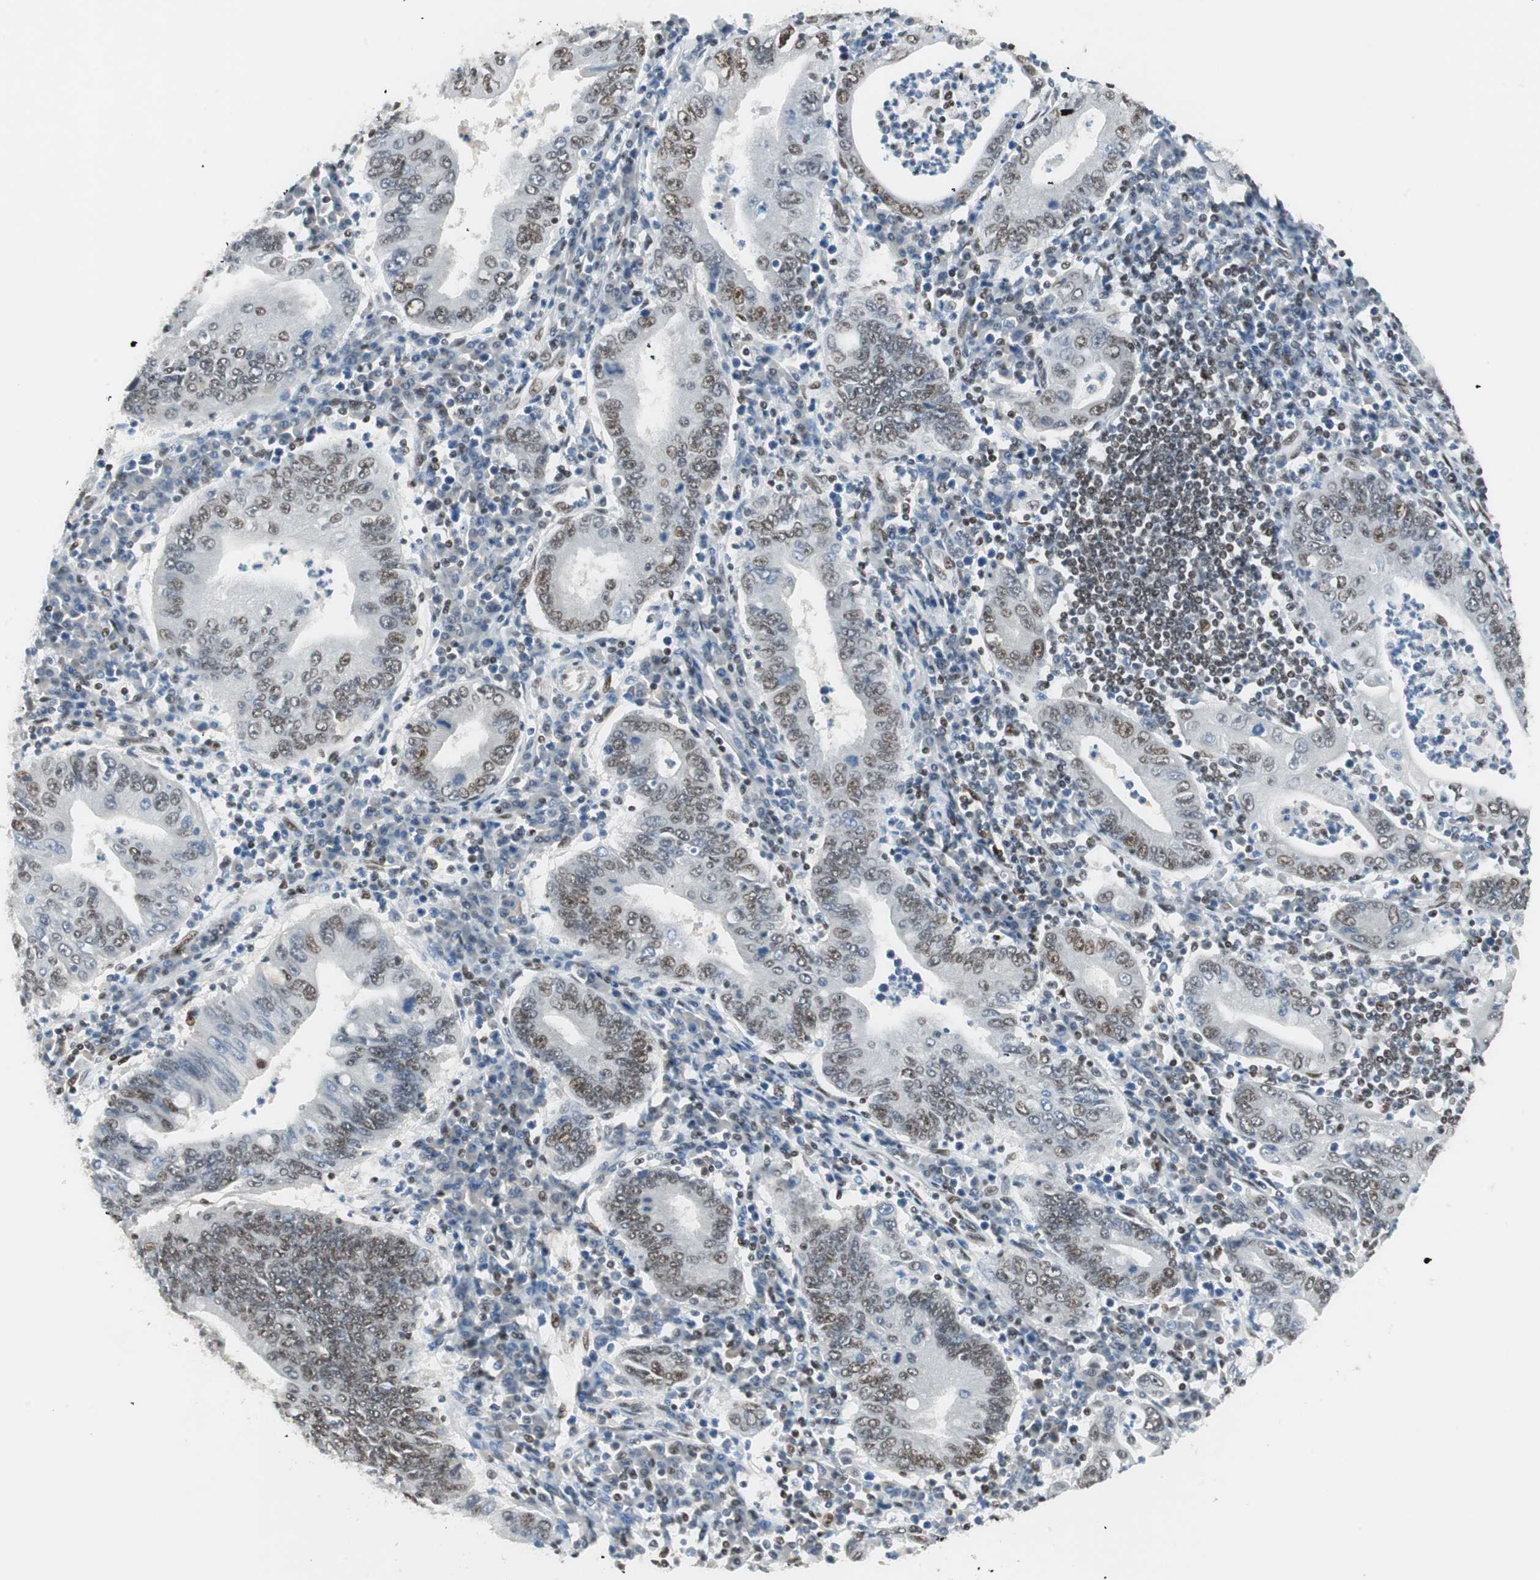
{"staining": {"intensity": "moderate", "quantity": ">75%", "location": "nuclear"}, "tissue": "stomach cancer", "cell_type": "Tumor cells", "image_type": "cancer", "snomed": [{"axis": "morphology", "description": "Normal tissue, NOS"}, {"axis": "morphology", "description": "Adenocarcinoma, NOS"}, {"axis": "topography", "description": "Esophagus"}, {"axis": "topography", "description": "Stomach, upper"}, {"axis": "topography", "description": "Peripheral nerve tissue"}], "caption": "Human stomach adenocarcinoma stained with a brown dye reveals moderate nuclear positive staining in about >75% of tumor cells.", "gene": "ZBTB17", "patient": {"sex": "male", "age": 62}}